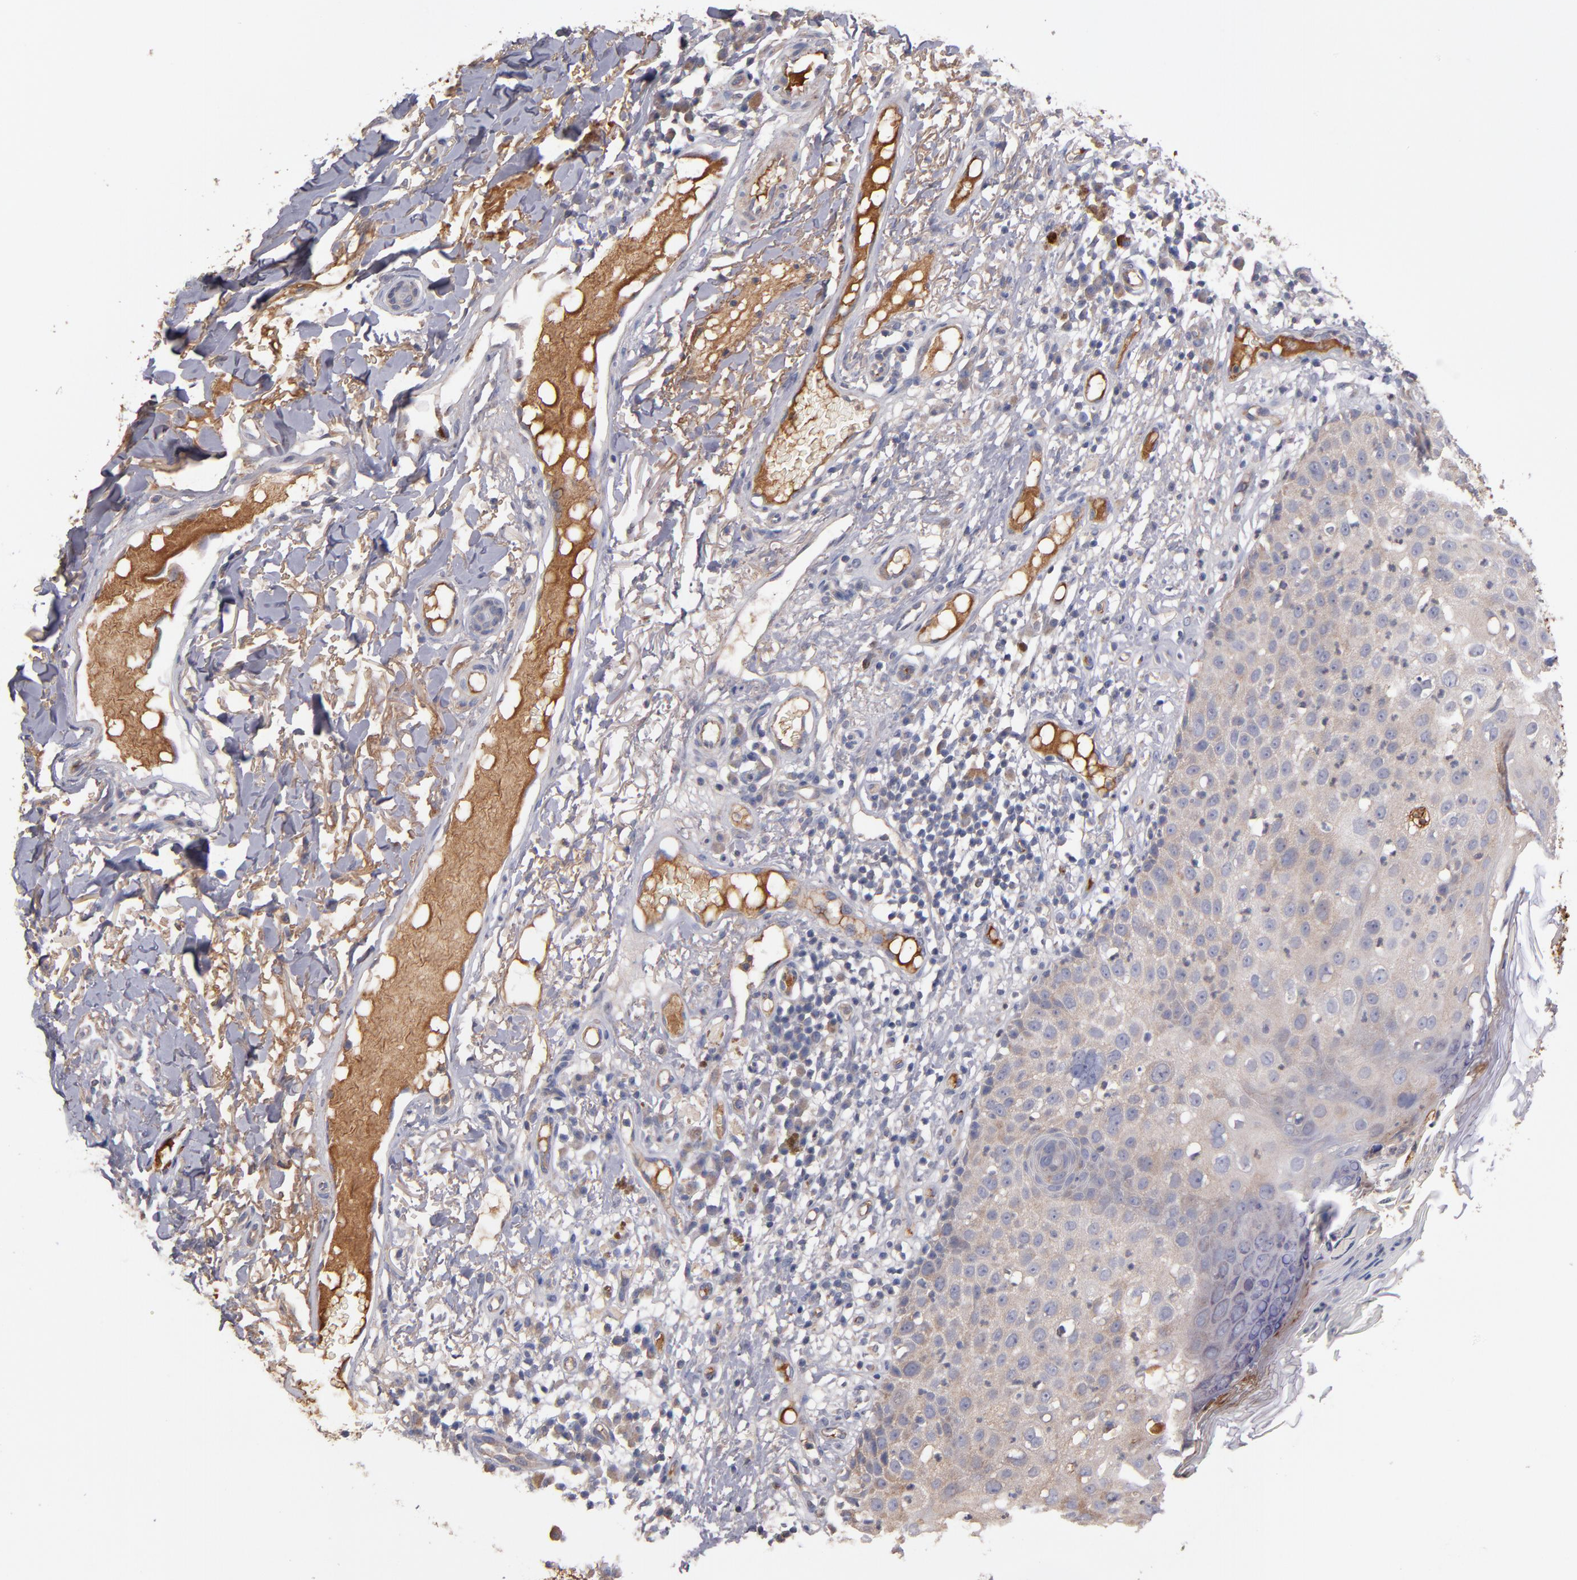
{"staining": {"intensity": "weak", "quantity": "25%-75%", "location": "cytoplasmic/membranous"}, "tissue": "skin cancer", "cell_type": "Tumor cells", "image_type": "cancer", "snomed": [{"axis": "morphology", "description": "Squamous cell carcinoma, NOS"}, {"axis": "topography", "description": "Skin"}], "caption": "Immunohistochemistry (IHC) of squamous cell carcinoma (skin) demonstrates low levels of weak cytoplasmic/membranous positivity in approximately 25%-75% of tumor cells.", "gene": "DACT1", "patient": {"sex": "male", "age": 87}}